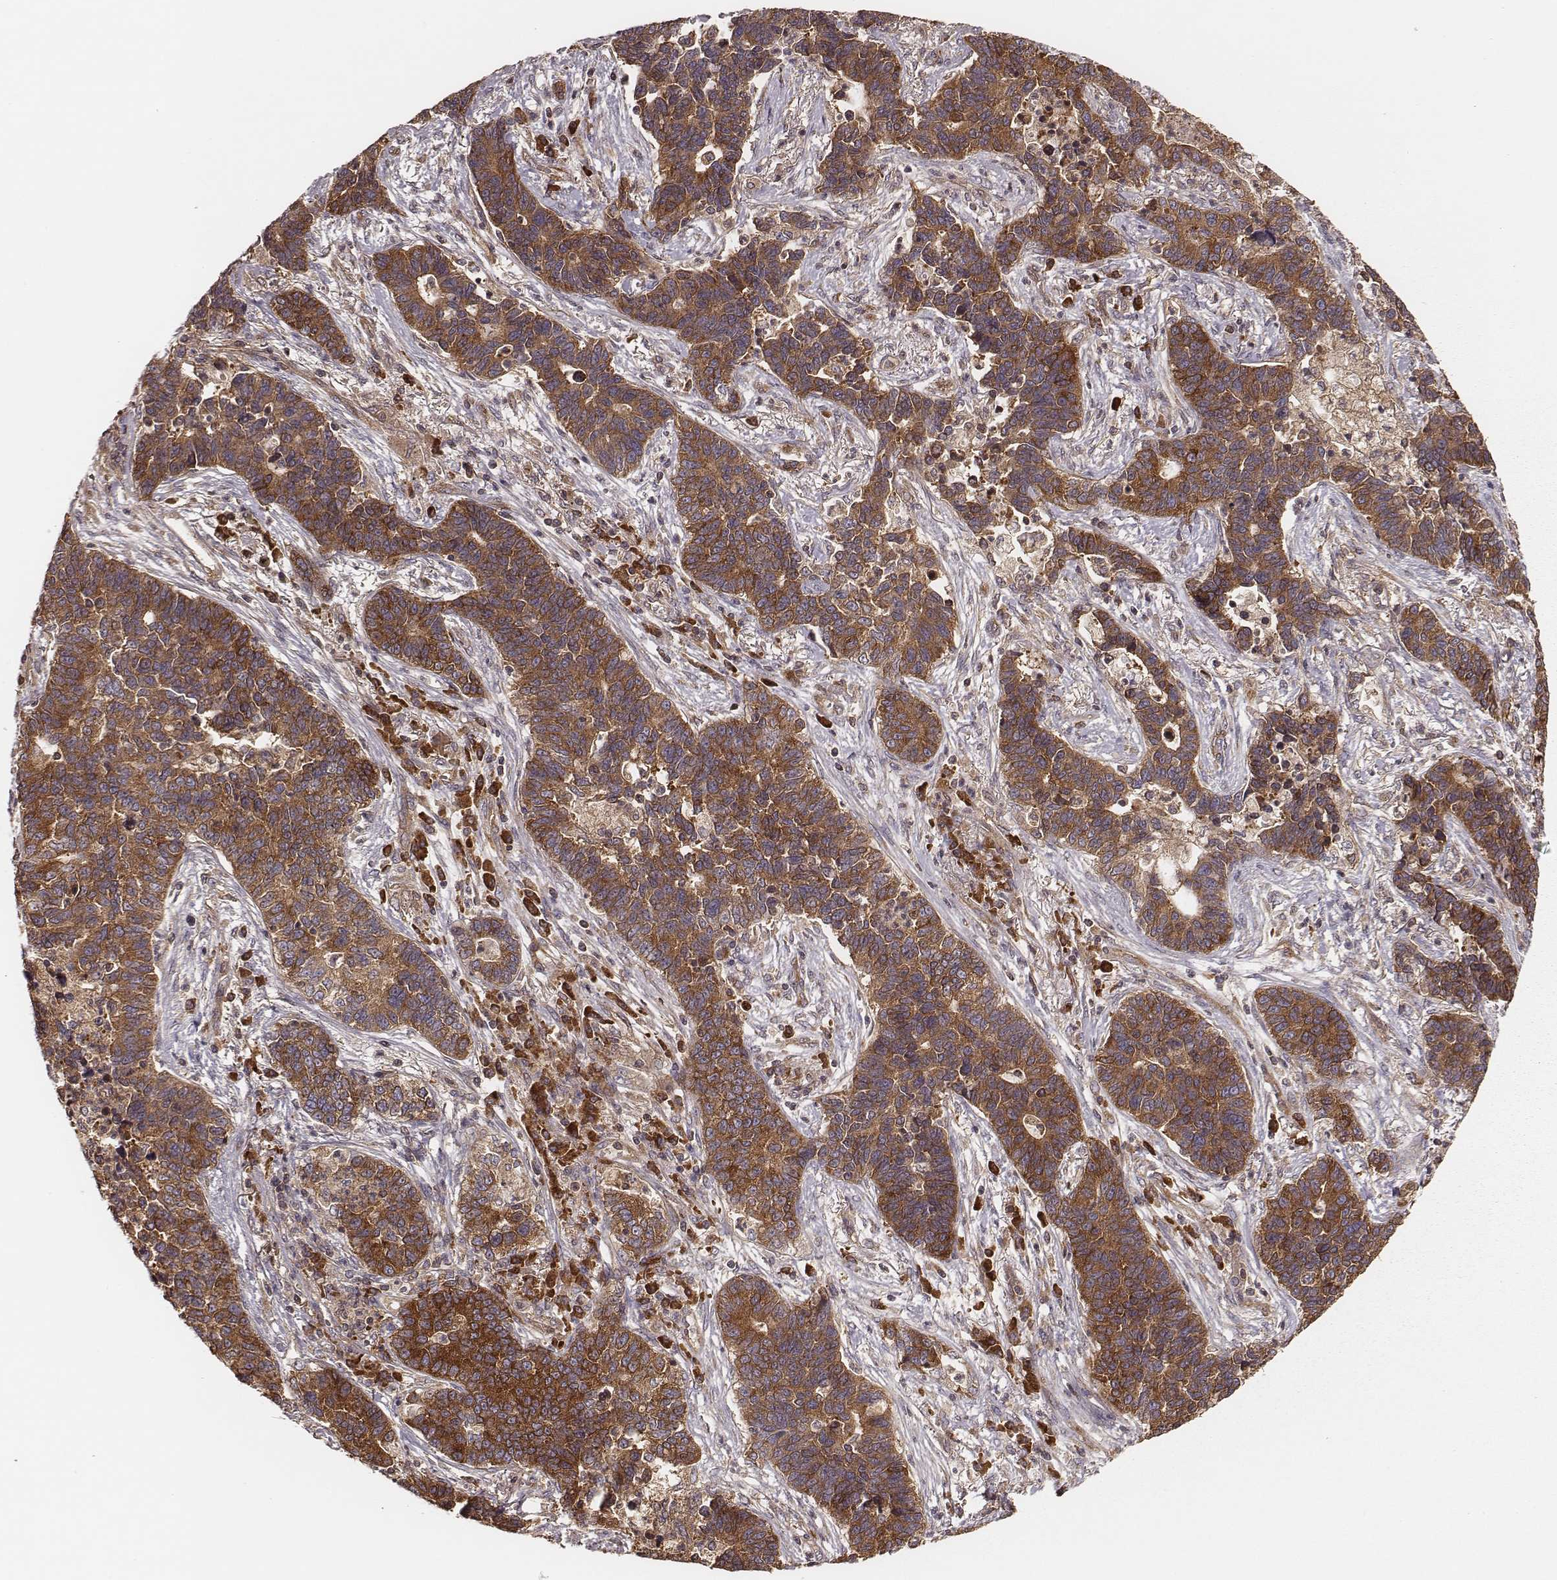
{"staining": {"intensity": "moderate", "quantity": ">75%", "location": "cytoplasmic/membranous"}, "tissue": "lung cancer", "cell_type": "Tumor cells", "image_type": "cancer", "snomed": [{"axis": "morphology", "description": "Adenocarcinoma, NOS"}, {"axis": "topography", "description": "Lung"}], "caption": "Protein expression analysis of lung cancer reveals moderate cytoplasmic/membranous expression in approximately >75% of tumor cells.", "gene": "CARS1", "patient": {"sex": "female", "age": 57}}